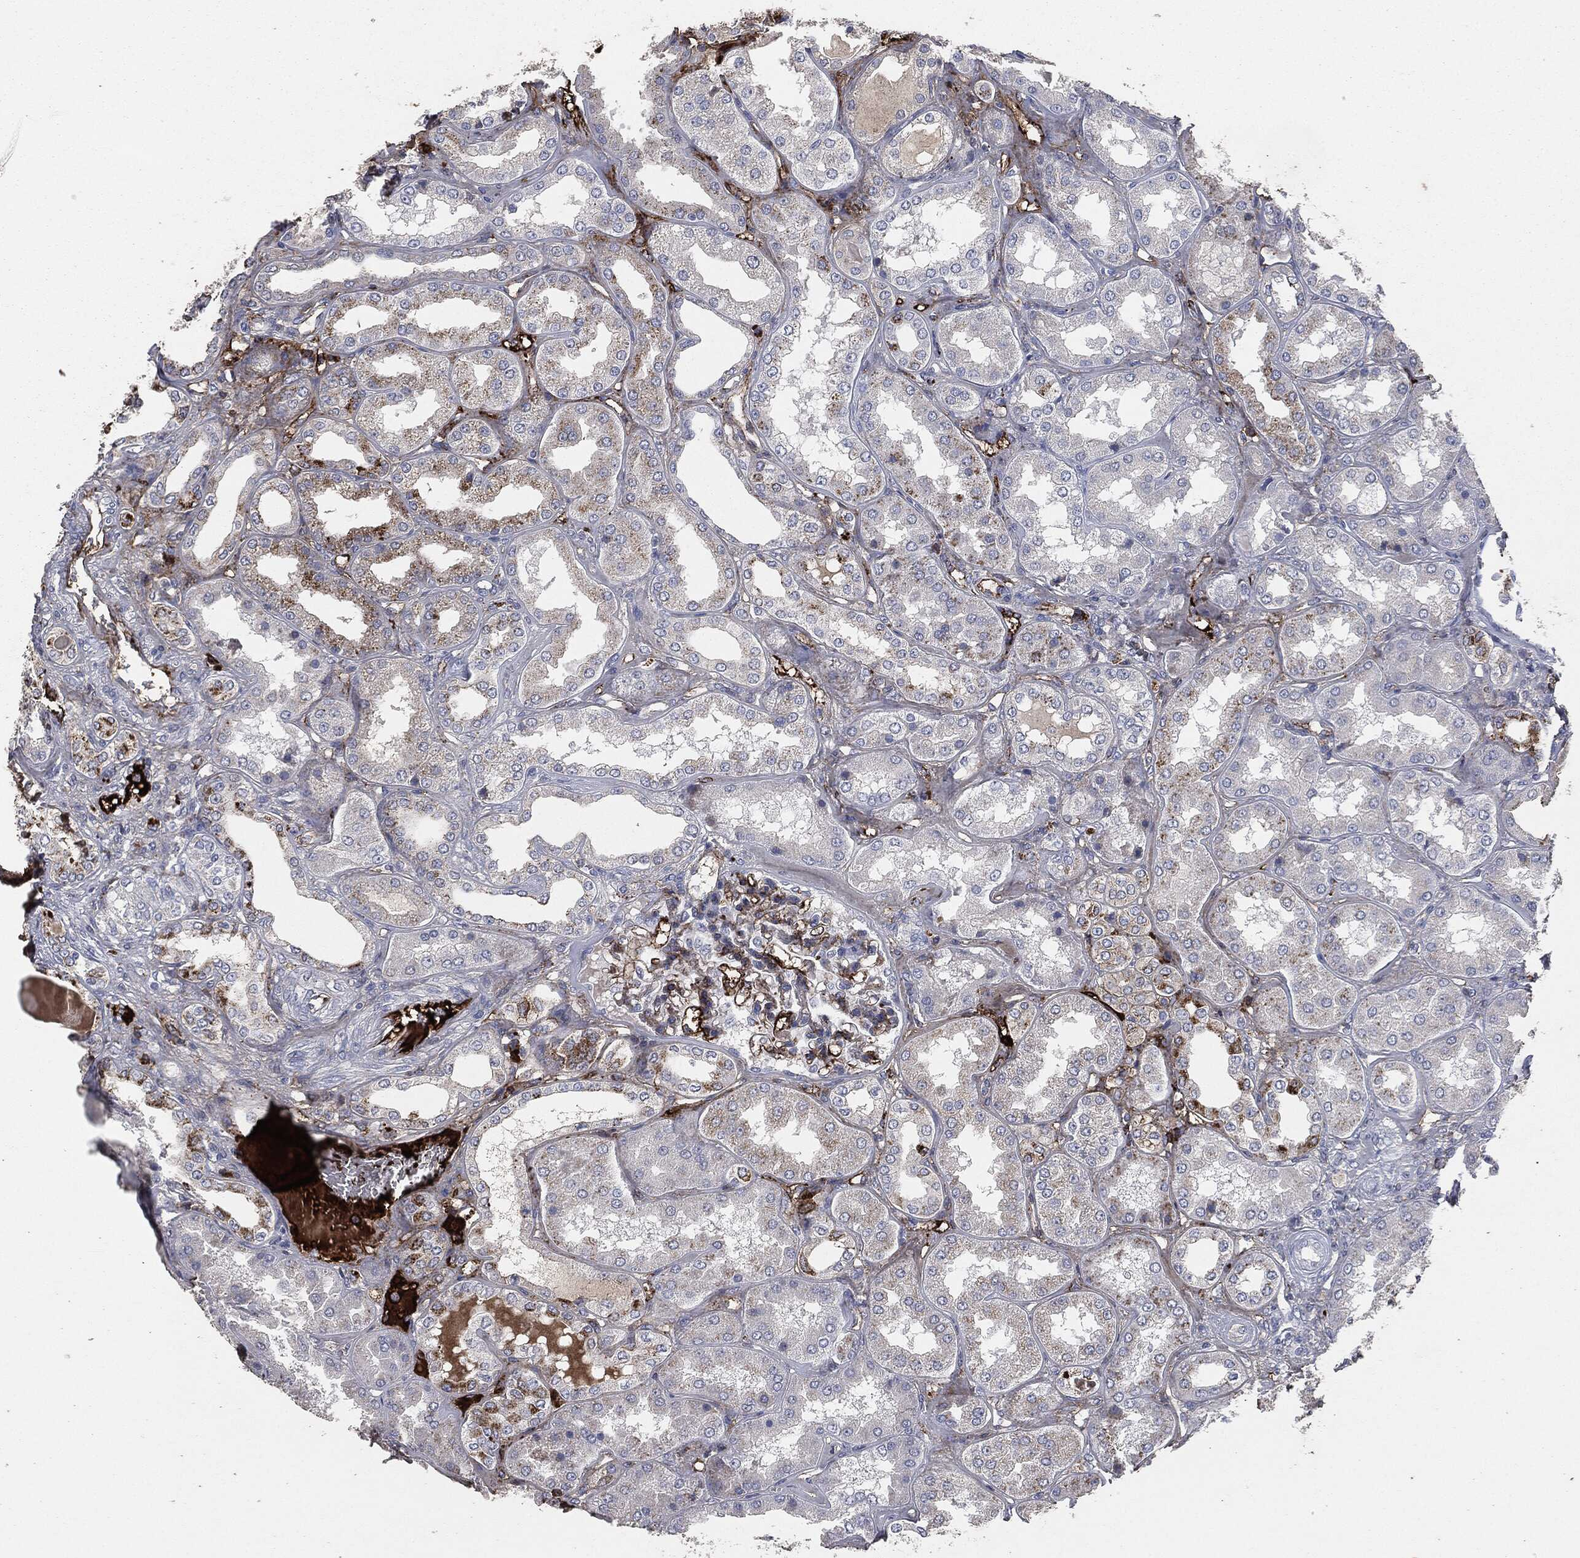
{"staining": {"intensity": "negative", "quantity": "none", "location": "none"}, "tissue": "kidney", "cell_type": "Cells in glomeruli", "image_type": "normal", "snomed": [{"axis": "morphology", "description": "Normal tissue, NOS"}, {"axis": "topography", "description": "Kidney"}], "caption": "This histopathology image is of normal kidney stained with immunohistochemistry to label a protein in brown with the nuclei are counter-stained blue. There is no staining in cells in glomeruli. The staining was performed using DAB (3,3'-diaminobenzidine) to visualize the protein expression in brown, while the nuclei were stained in blue with hematoxylin (Magnification: 20x).", "gene": "APOB", "patient": {"sex": "female", "age": 56}}